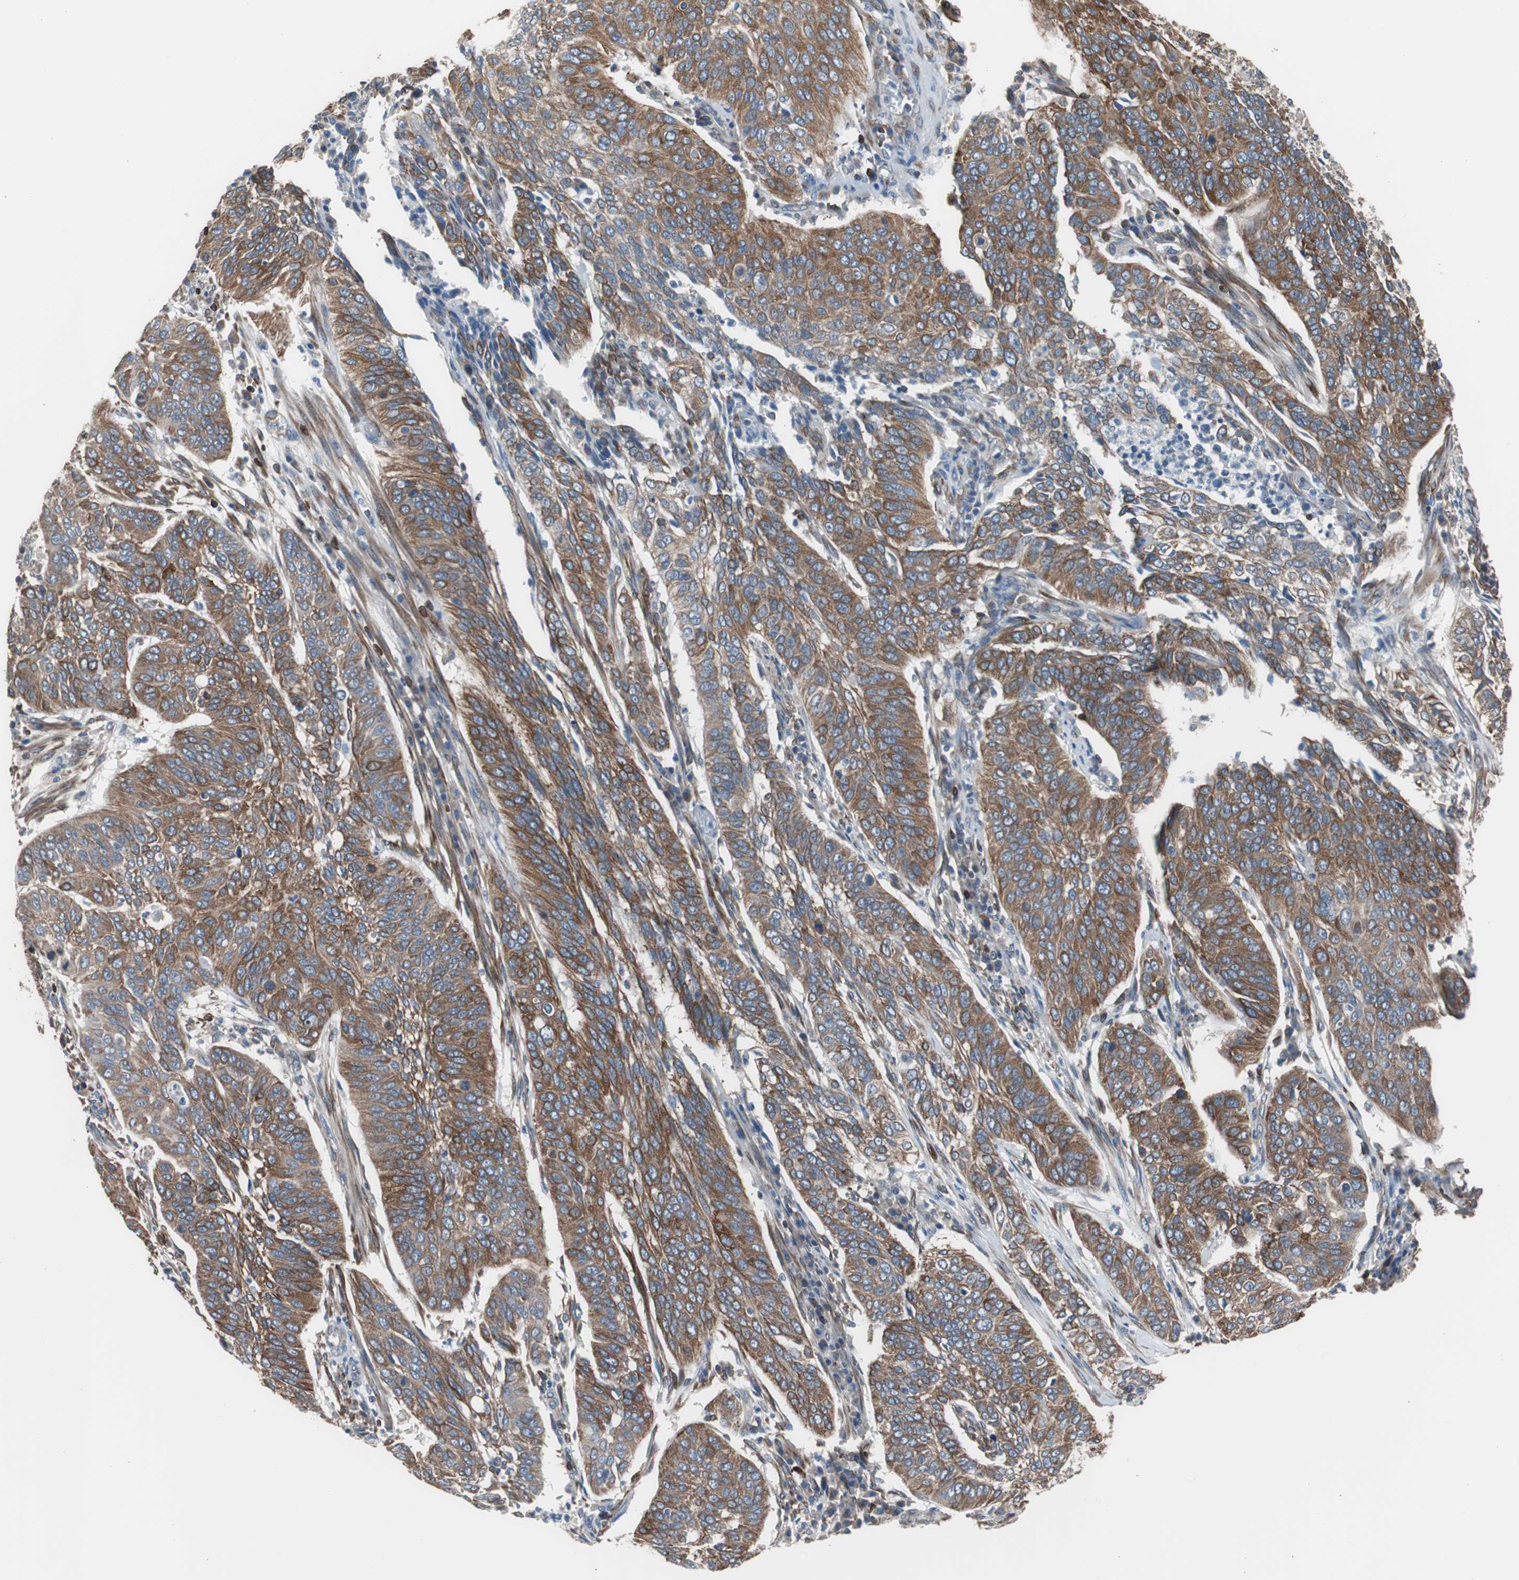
{"staining": {"intensity": "moderate", "quantity": ">75%", "location": "cytoplasmic/membranous"}, "tissue": "cervical cancer", "cell_type": "Tumor cells", "image_type": "cancer", "snomed": [{"axis": "morphology", "description": "Squamous cell carcinoma, NOS"}, {"axis": "topography", "description": "Cervix"}], "caption": "Immunohistochemistry of squamous cell carcinoma (cervical) demonstrates medium levels of moderate cytoplasmic/membranous positivity in about >75% of tumor cells.", "gene": "PBXIP1", "patient": {"sex": "female", "age": 39}}